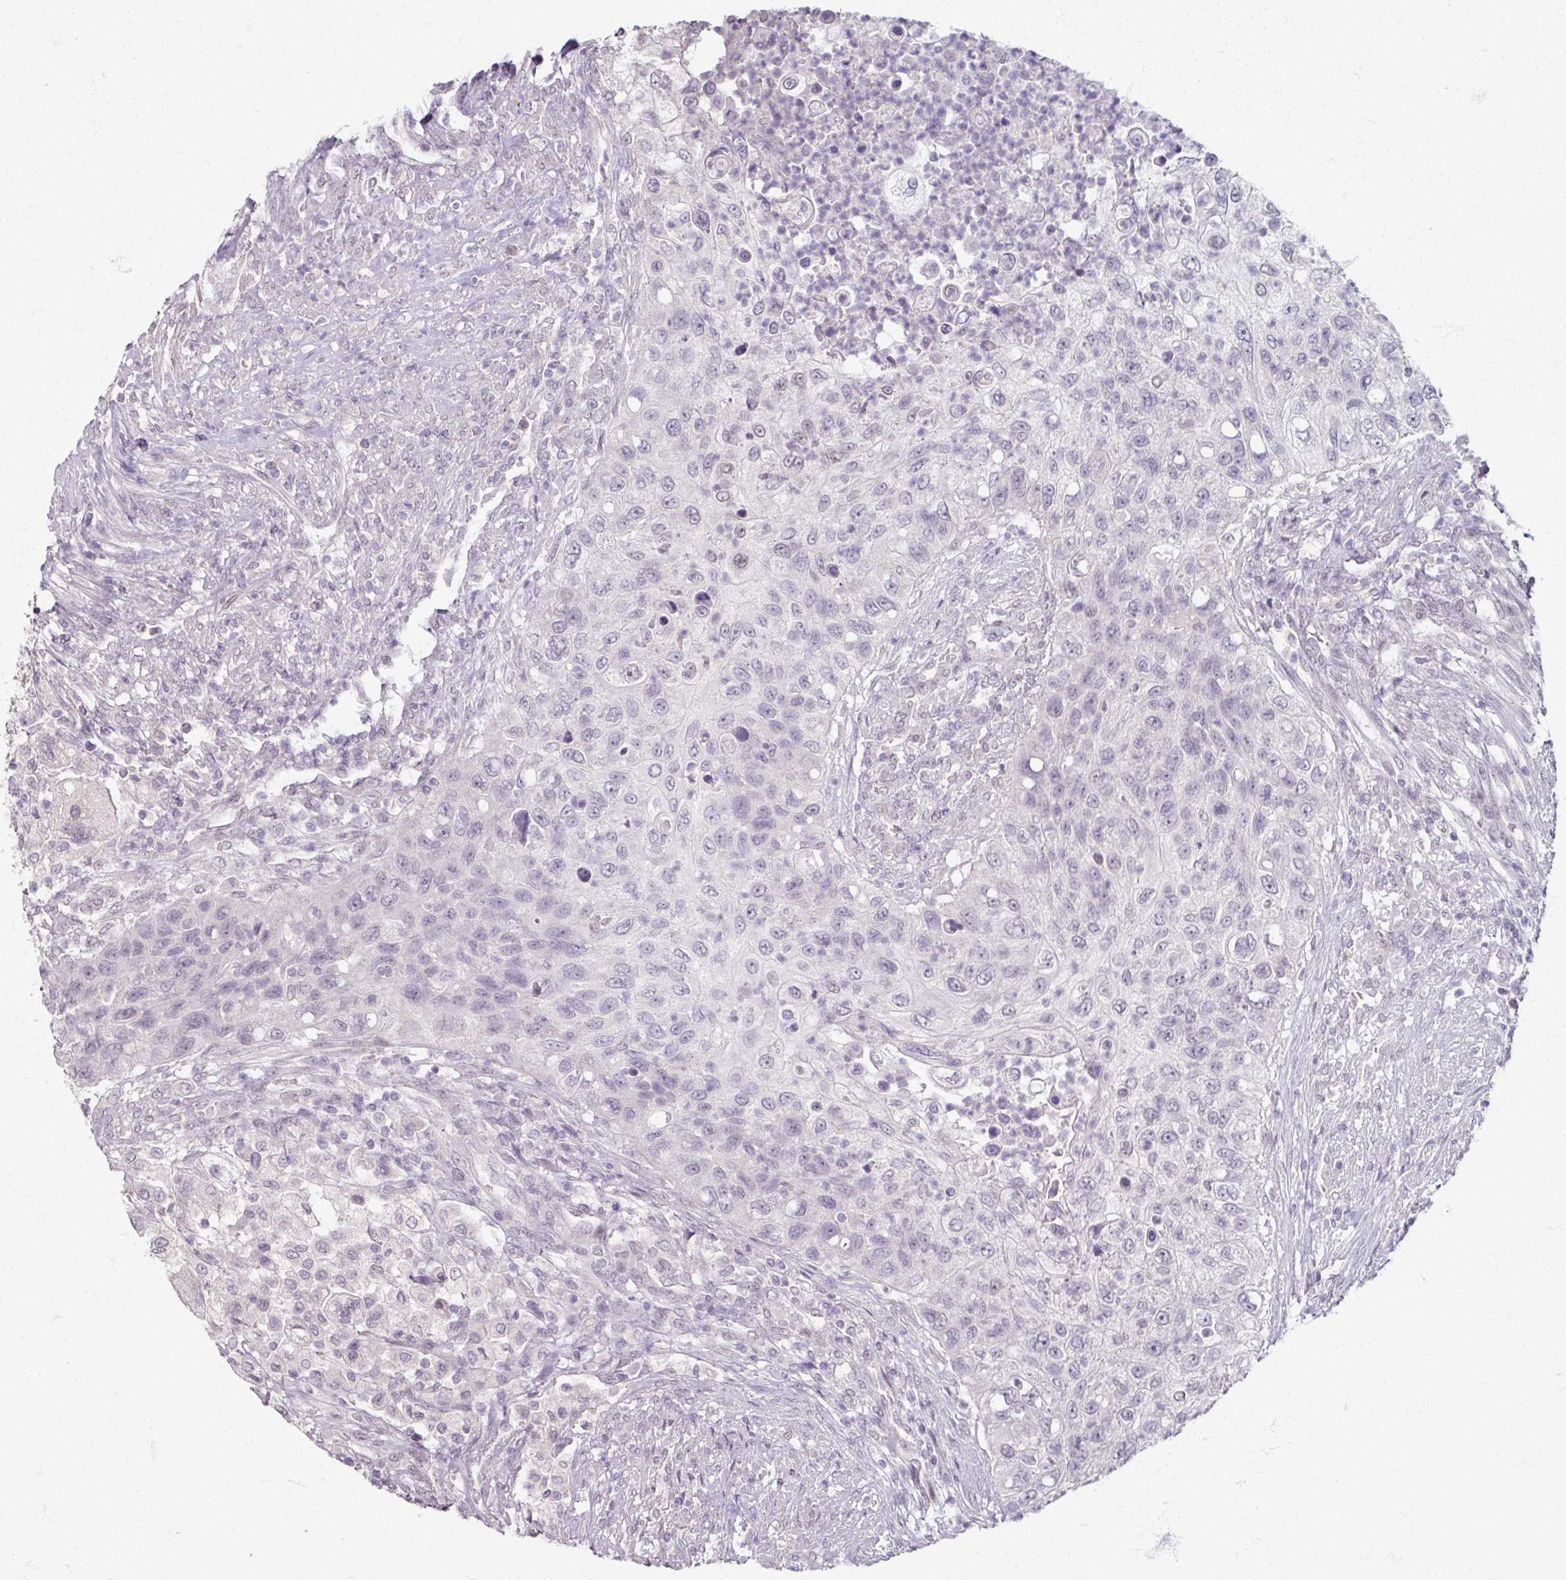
{"staining": {"intensity": "negative", "quantity": "none", "location": "none"}, "tissue": "urothelial cancer", "cell_type": "Tumor cells", "image_type": "cancer", "snomed": [{"axis": "morphology", "description": "Urothelial carcinoma, High grade"}, {"axis": "topography", "description": "Urinary bladder"}], "caption": "The IHC image has no significant staining in tumor cells of urothelial cancer tissue. The staining was performed using DAB (3,3'-diaminobenzidine) to visualize the protein expression in brown, while the nuclei were stained in blue with hematoxylin (Magnification: 20x).", "gene": "SOX11", "patient": {"sex": "female", "age": 60}}